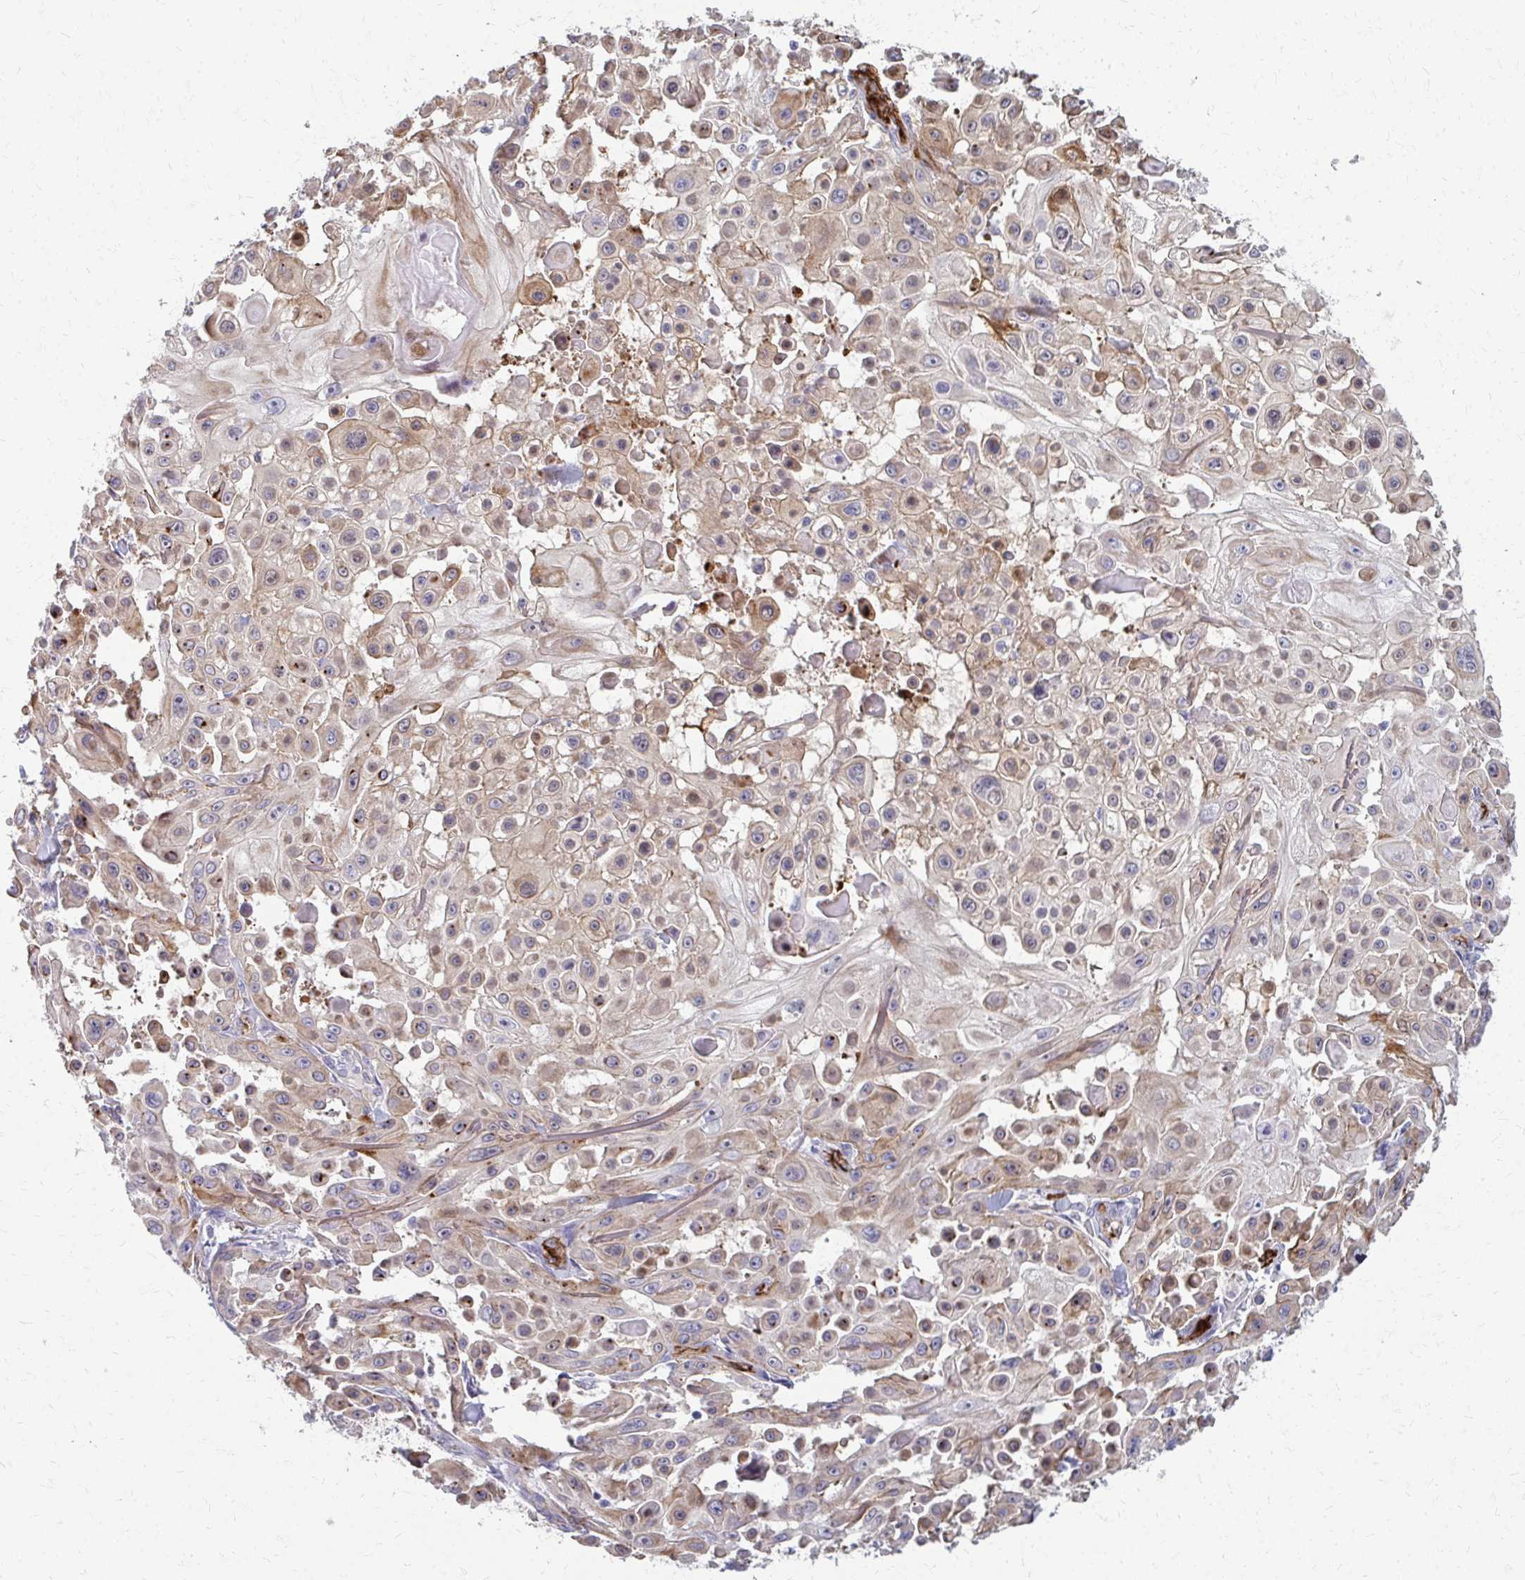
{"staining": {"intensity": "moderate", "quantity": "25%-75%", "location": "cytoplasmic/membranous"}, "tissue": "skin cancer", "cell_type": "Tumor cells", "image_type": "cancer", "snomed": [{"axis": "morphology", "description": "Squamous cell carcinoma, NOS"}, {"axis": "topography", "description": "Skin"}], "caption": "Moderate cytoplasmic/membranous staining for a protein is appreciated in about 25%-75% of tumor cells of skin cancer using immunohistochemistry (IHC).", "gene": "ADIPOQ", "patient": {"sex": "male", "age": 91}}